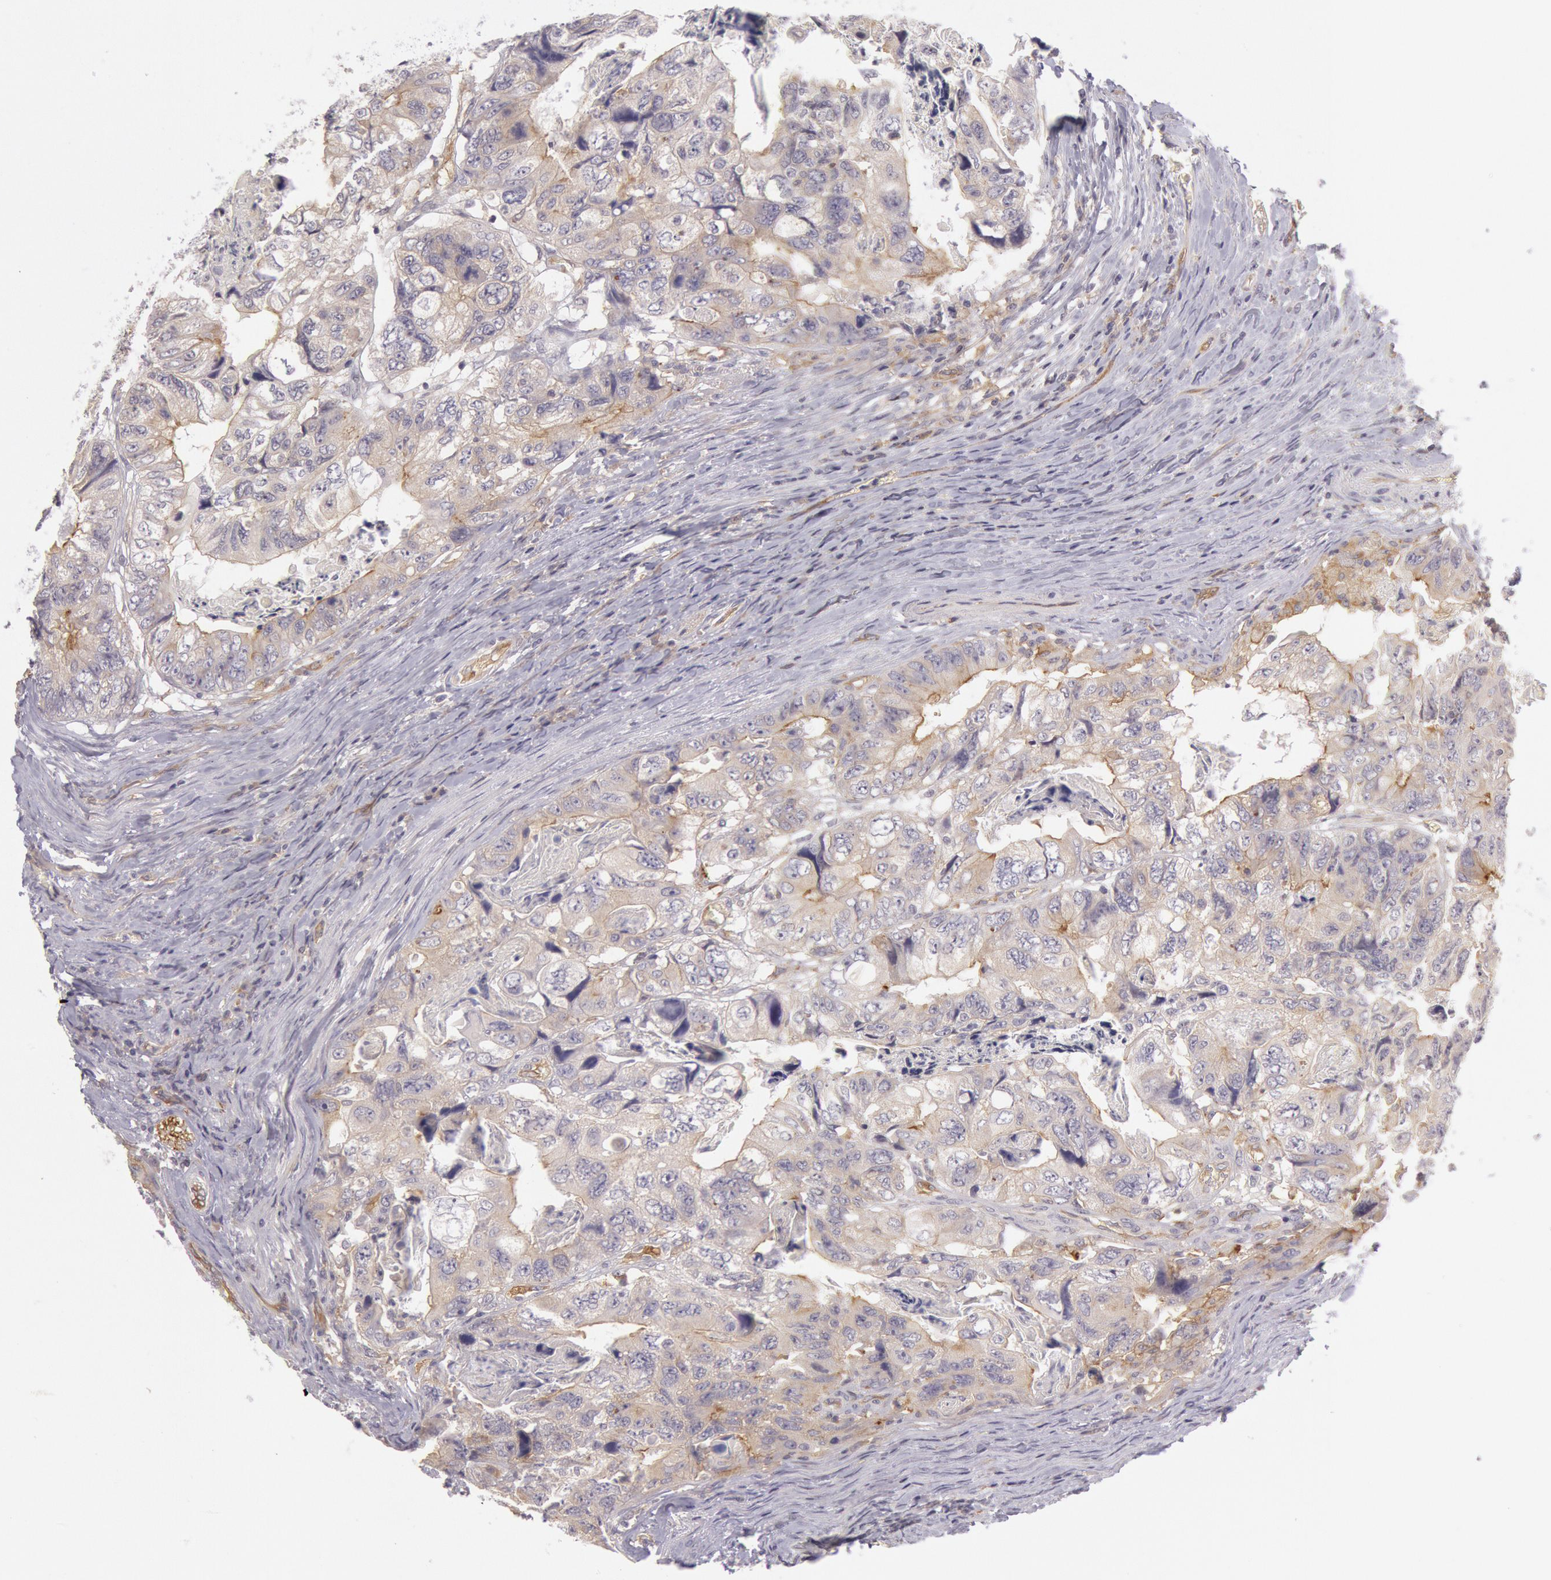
{"staining": {"intensity": "weak", "quantity": "25%-75%", "location": "cytoplasmic/membranous"}, "tissue": "colorectal cancer", "cell_type": "Tumor cells", "image_type": "cancer", "snomed": [{"axis": "morphology", "description": "Adenocarcinoma, NOS"}, {"axis": "topography", "description": "Rectum"}], "caption": "Brown immunohistochemical staining in adenocarcinoma (colorectal) displays weak cytoplasmic/membranous staining in about 25%-75% of tumor cells.", "gene": "MYO5A", "patient": {"sex": "female", "age": 82}}